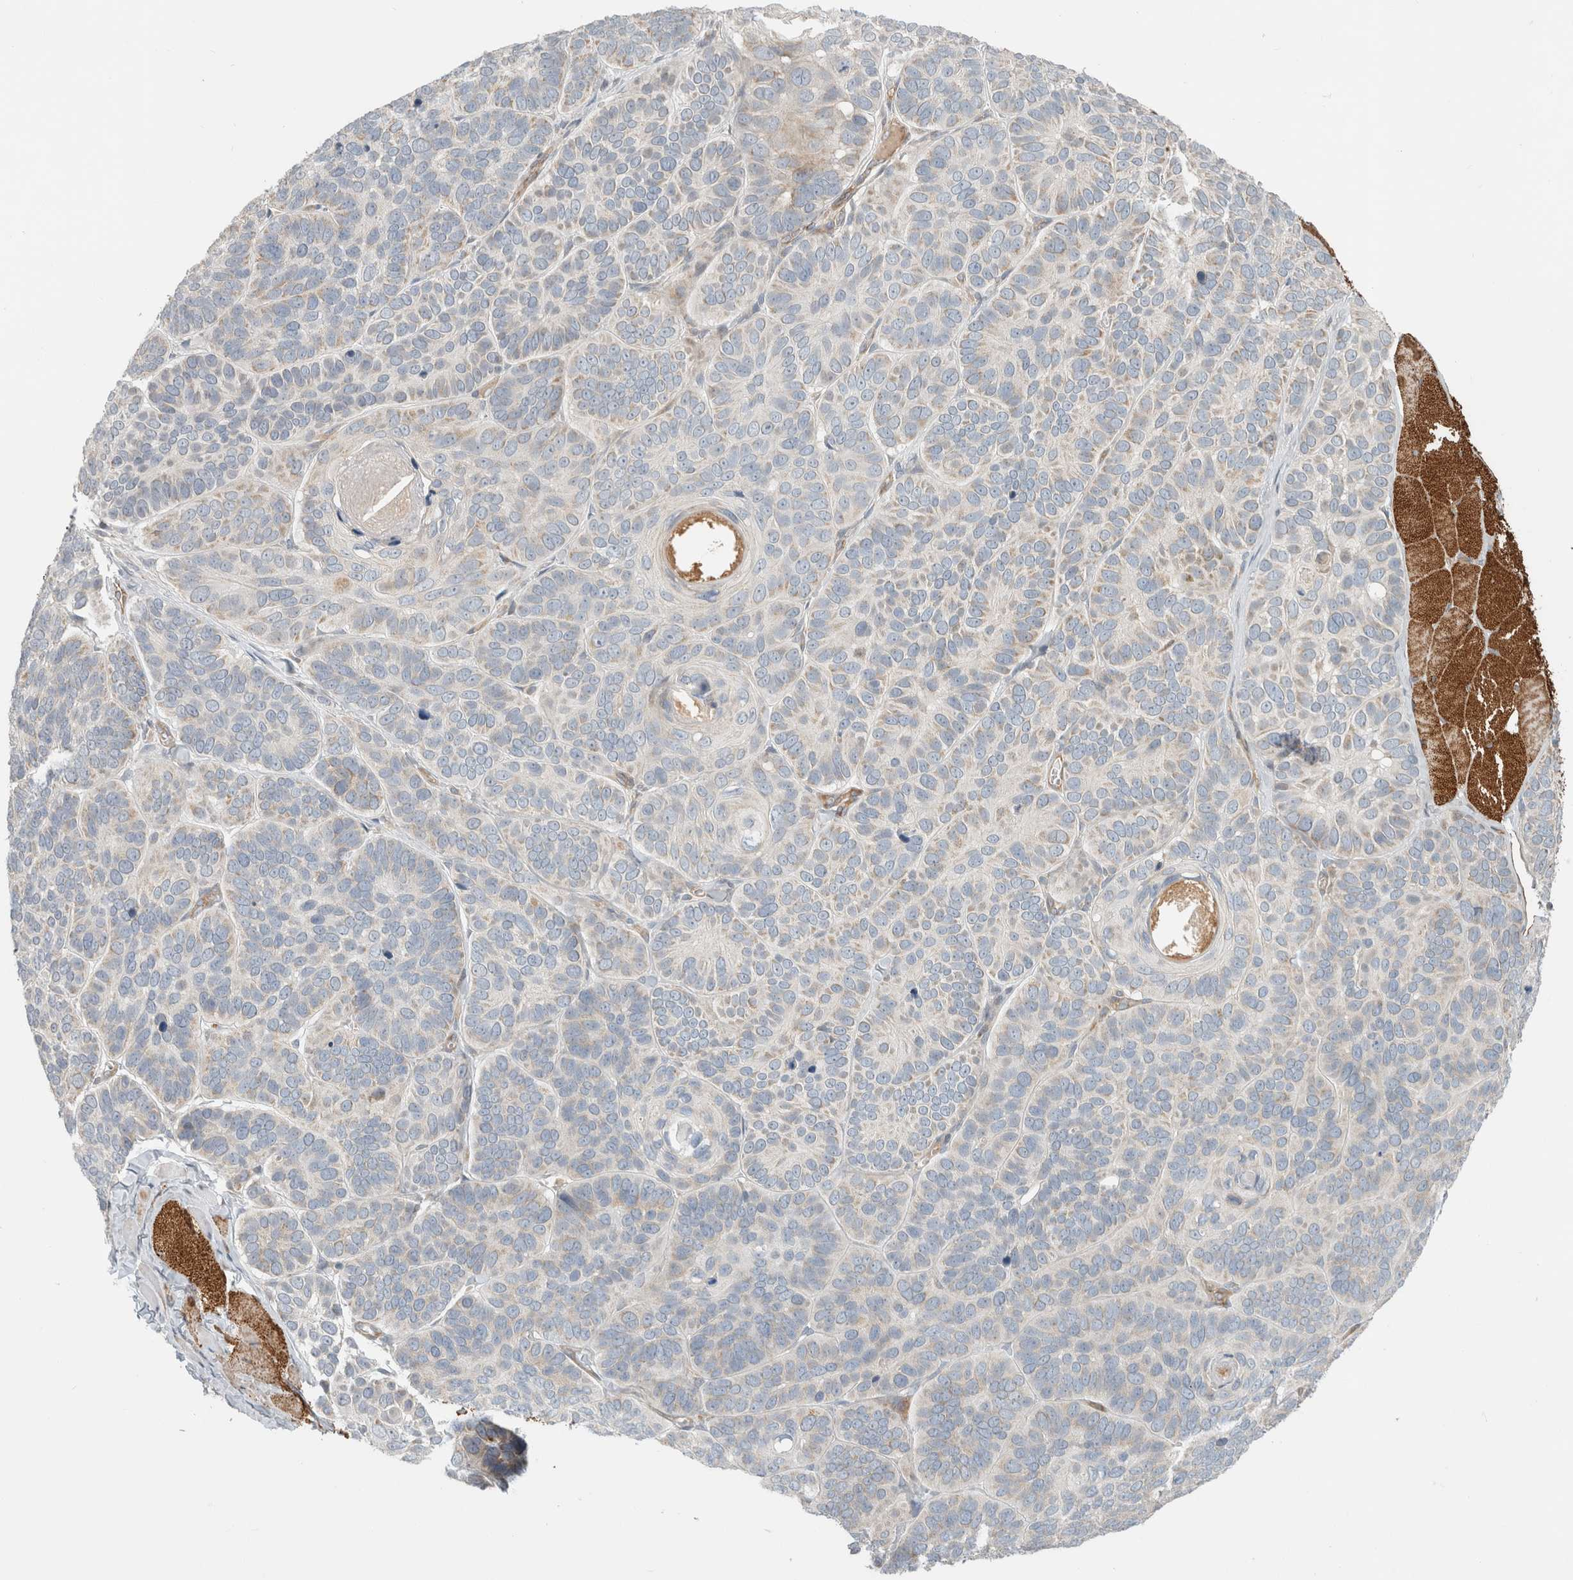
{"staining": {"intensity": "negative", "quantity": "none", "location": "none"}, "tissue": "skin cancer", "cell_type": "Tumor cells", "image_type": "cancer", "snomed": [{"axis": "morphology", "description": "Basal cell carcinoma"}, {"axis": "topography", "description": "Skin"}], "caption": "Tumor cells are negative for brown protein staining in skin basal cell carcinoma.", "gene": "KPNA5", "patient": {"sex": "male", "age": 62}}